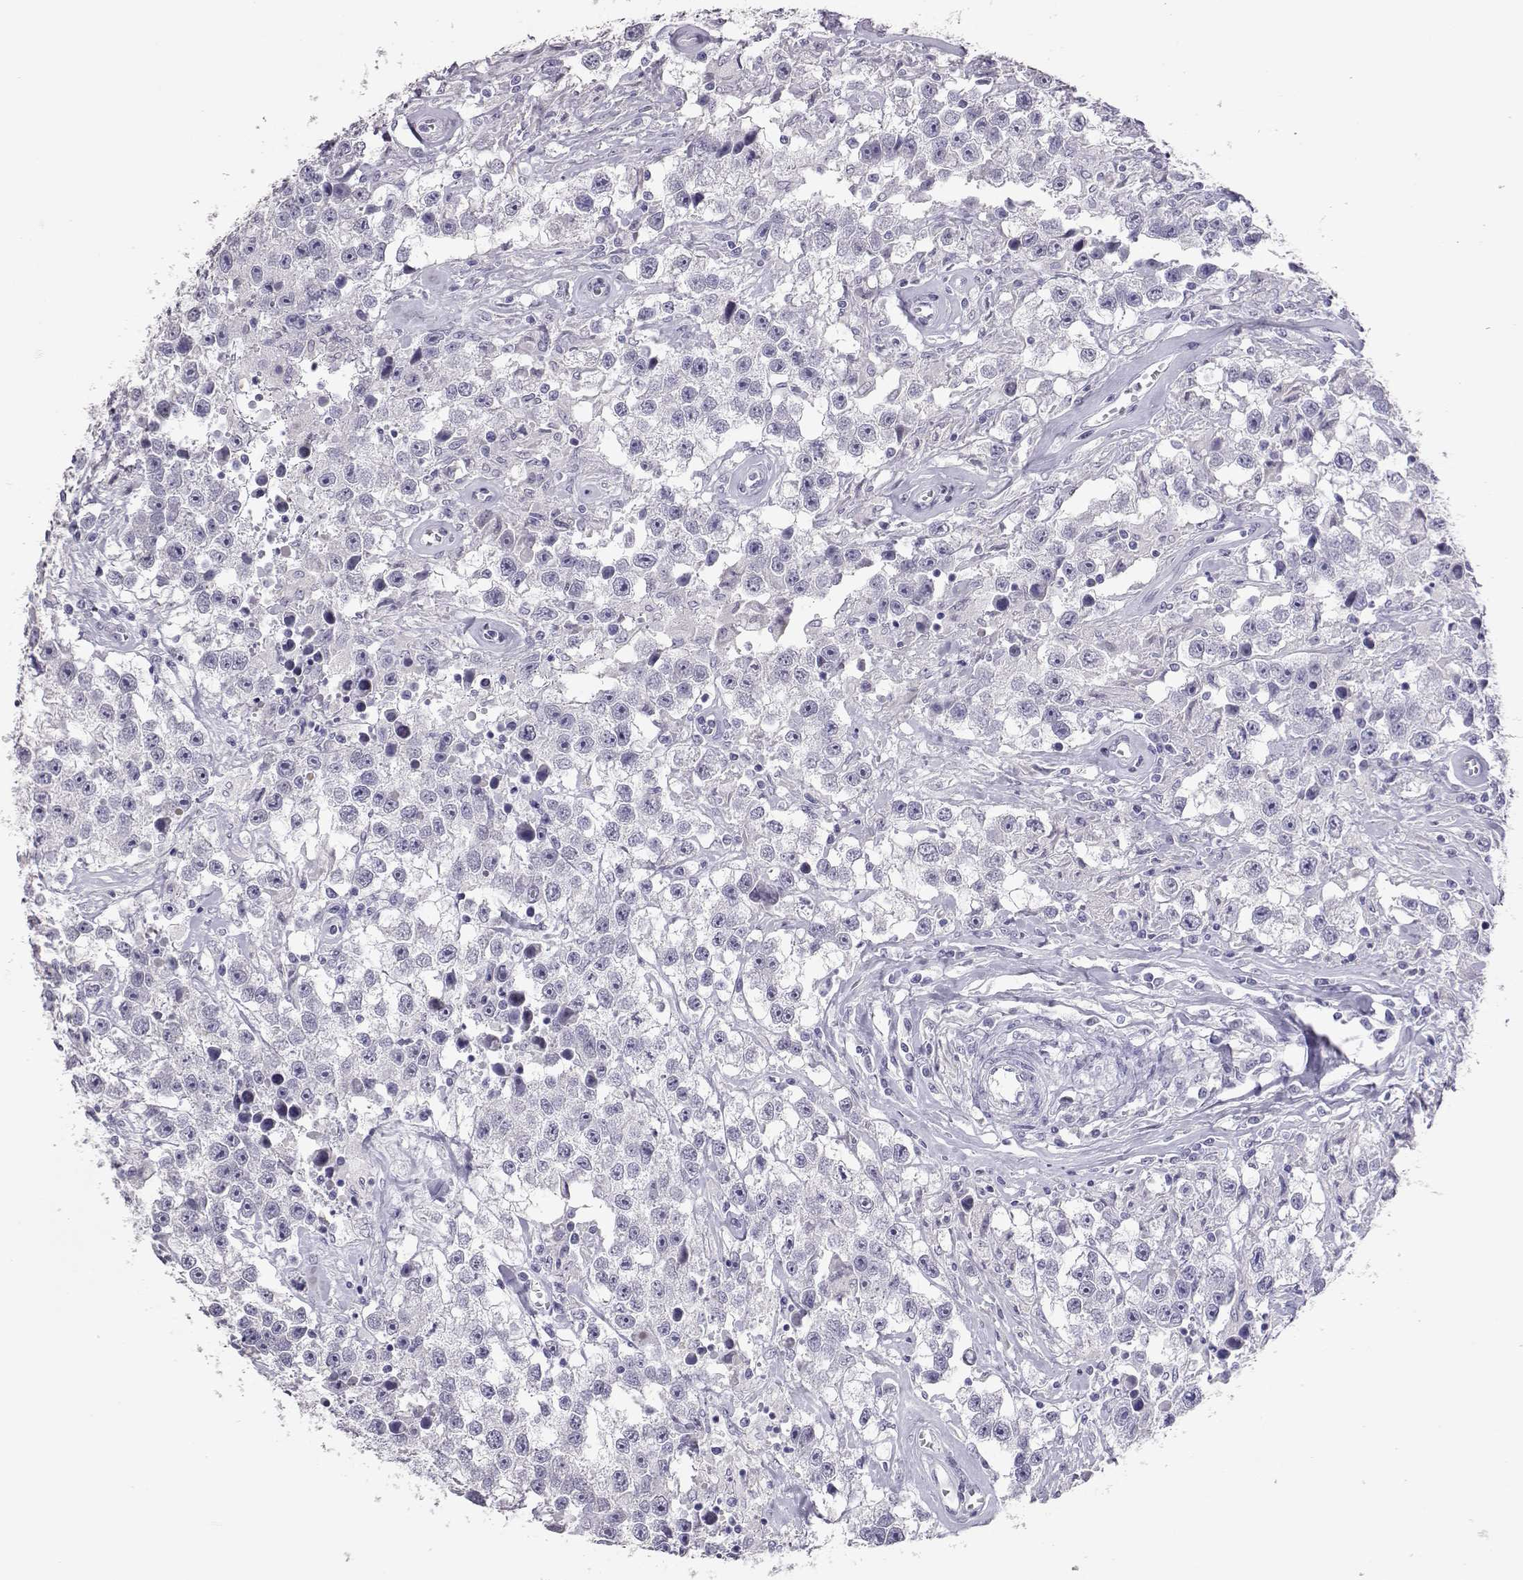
{"staining": {"intensity": "negative", "quantity": "none", "location": "none"}, "tissue": "testis cancer", "cell_type": "Tumor cells", "image_type": "cancer", "snomed": [{"axis": "morphology", "description": "Seminoma, NOS"}, {"axis": "topography", "description": "Testis"}], "caption": "The micrograph demonstrates no staining of tumor cells in testis cancer.", "gene": "PMCH", "patient": {"sex": "male", "age": 43}}